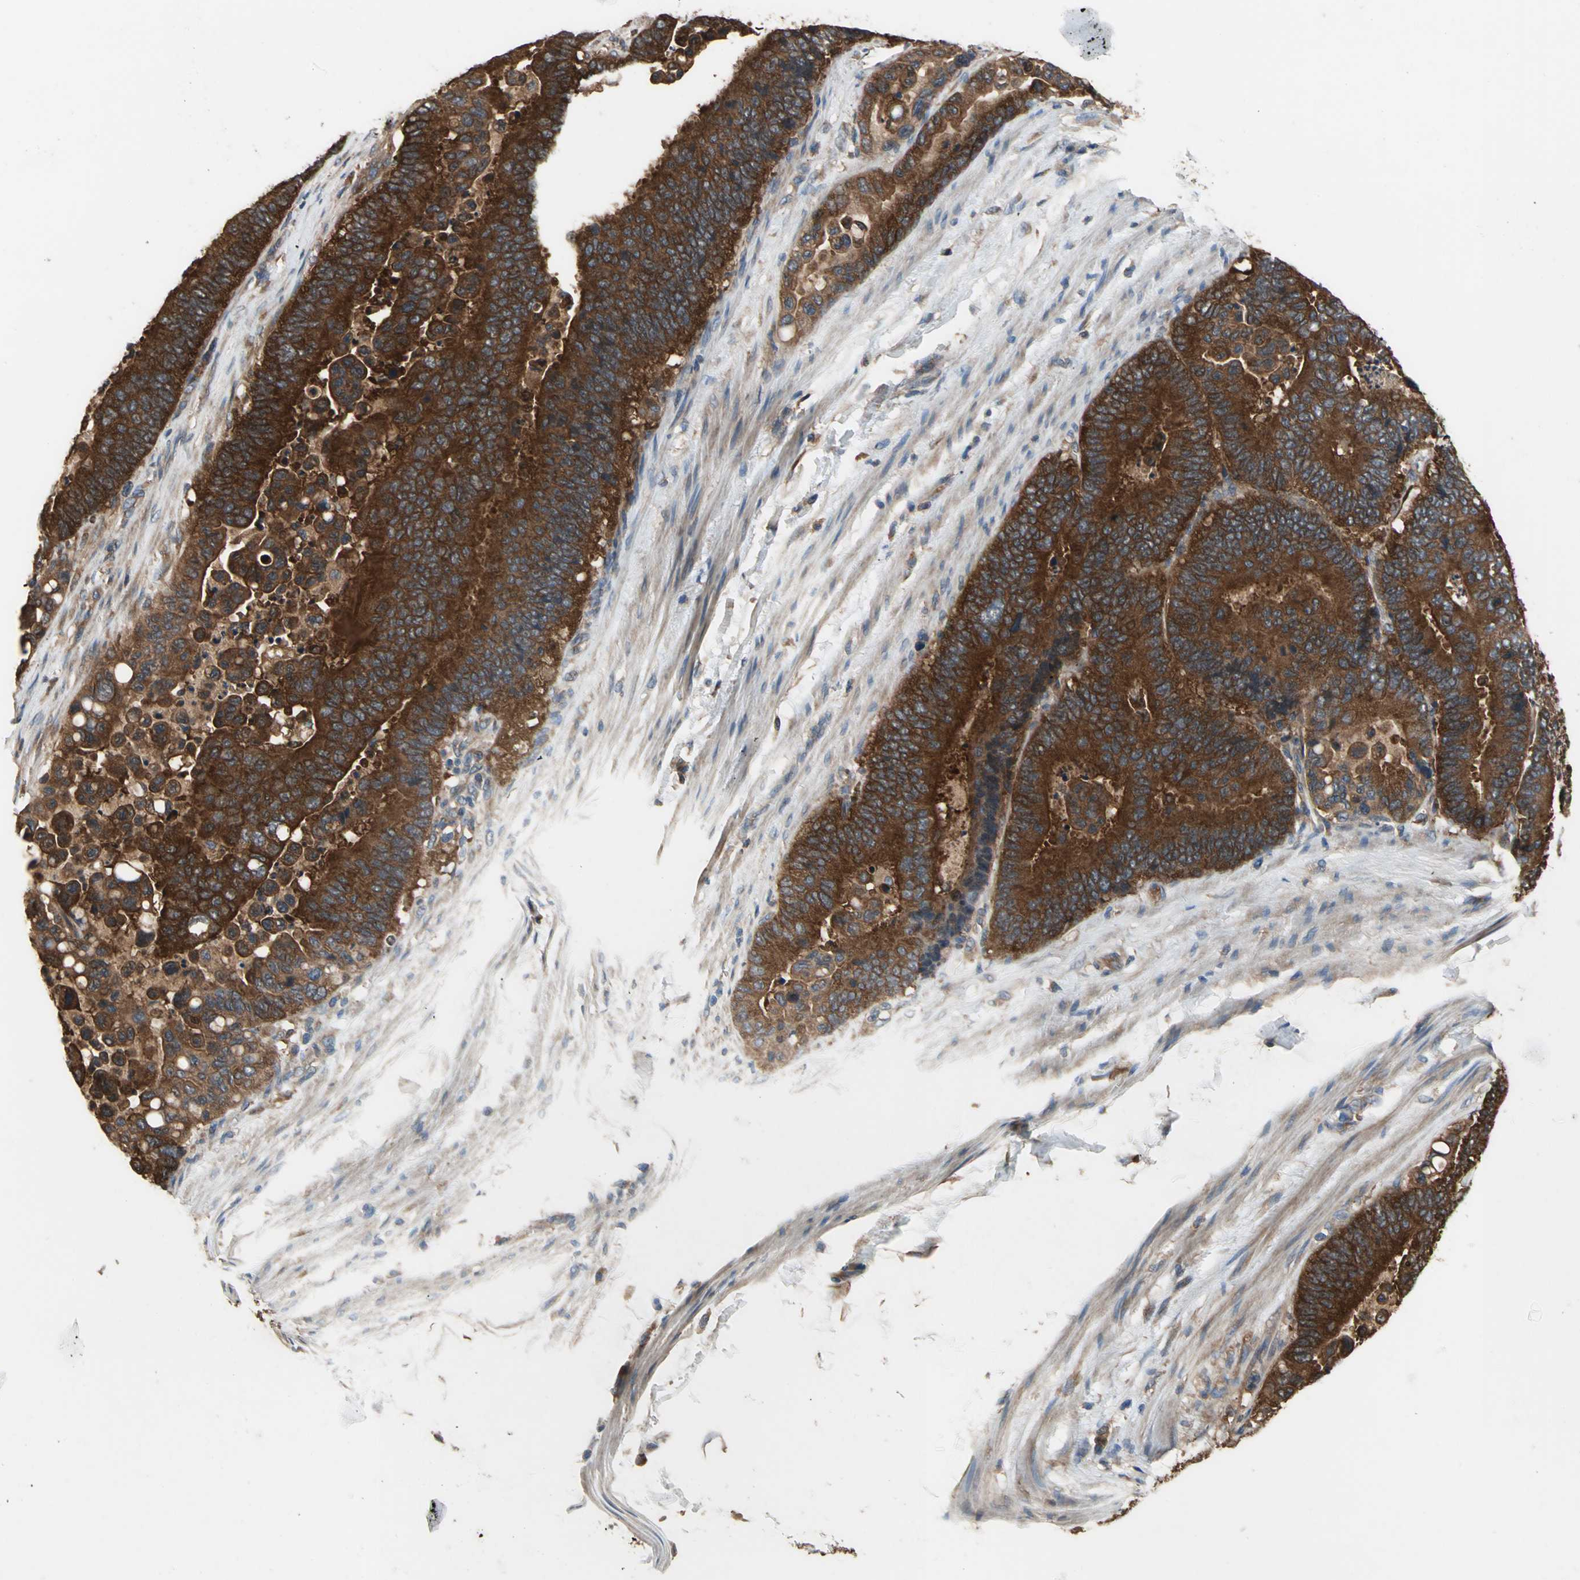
{"staining": {"intensity": "strong", "quantity": ">75%", "location": "cytoplasmic/membranous"}, "tissue": "colorectal cancer", "cell_type": "Tumor cells", "image_type": "cancer", "snomed": [{"axis": "morphology", "description": "Normal tissue, NOS"}, {"axis": "morphology", "description": "Adenocarcinoma, NOS"}, {"axis": "topography", "description": "Colon"}], "caption": "A high amount of strong cytoplasmic/membranous expression is seen in about >75% of tumor cells in adenocarcinoma (colorectal) tissue.", "gene": "CAPN1", "patient": {"sex": "male", "age": 82}}